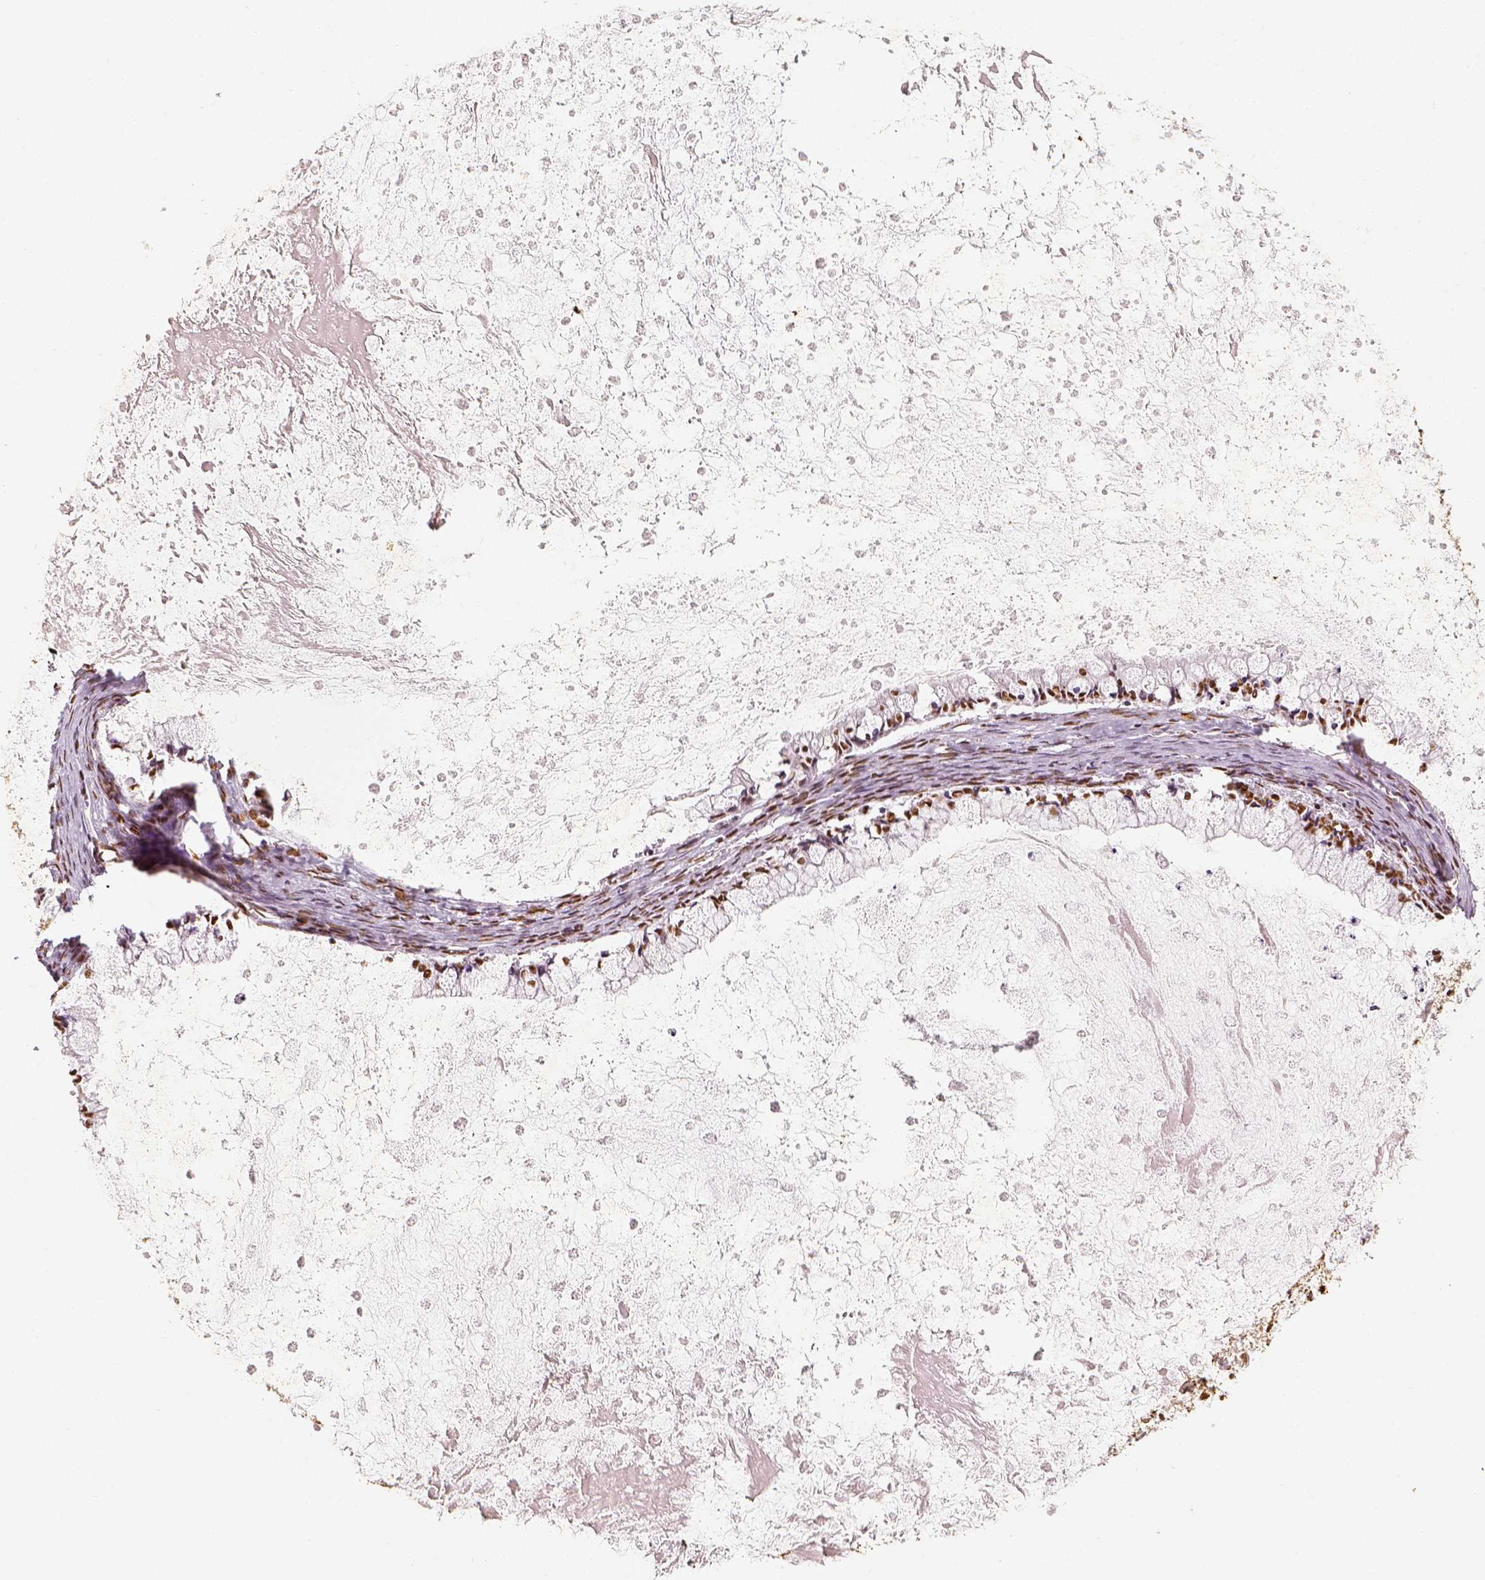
{"staining": {"intensity": "strong", "quantity": ">75%", "location": "nuclear"}, "tissue": "ovarian cancer", "cell_type": "Tumor cells", "image_type": "cancer", "snomed": [{"axis": "morphology", "description": "Cystadenocarcinoma, mucinous, NOS"}, {"axis": "topography", "description": "Ovary"}], "caption": "DAB (3,3'-diaminobenzidine) immunohistochemical staining of mucinous cystadenocarcinoma (ovarian) reveals strong nuclear protein positivity in approximately >75% of tumor cells.", "gene": "KDM5B", "patient": {"sex": "female", "age": 67}}